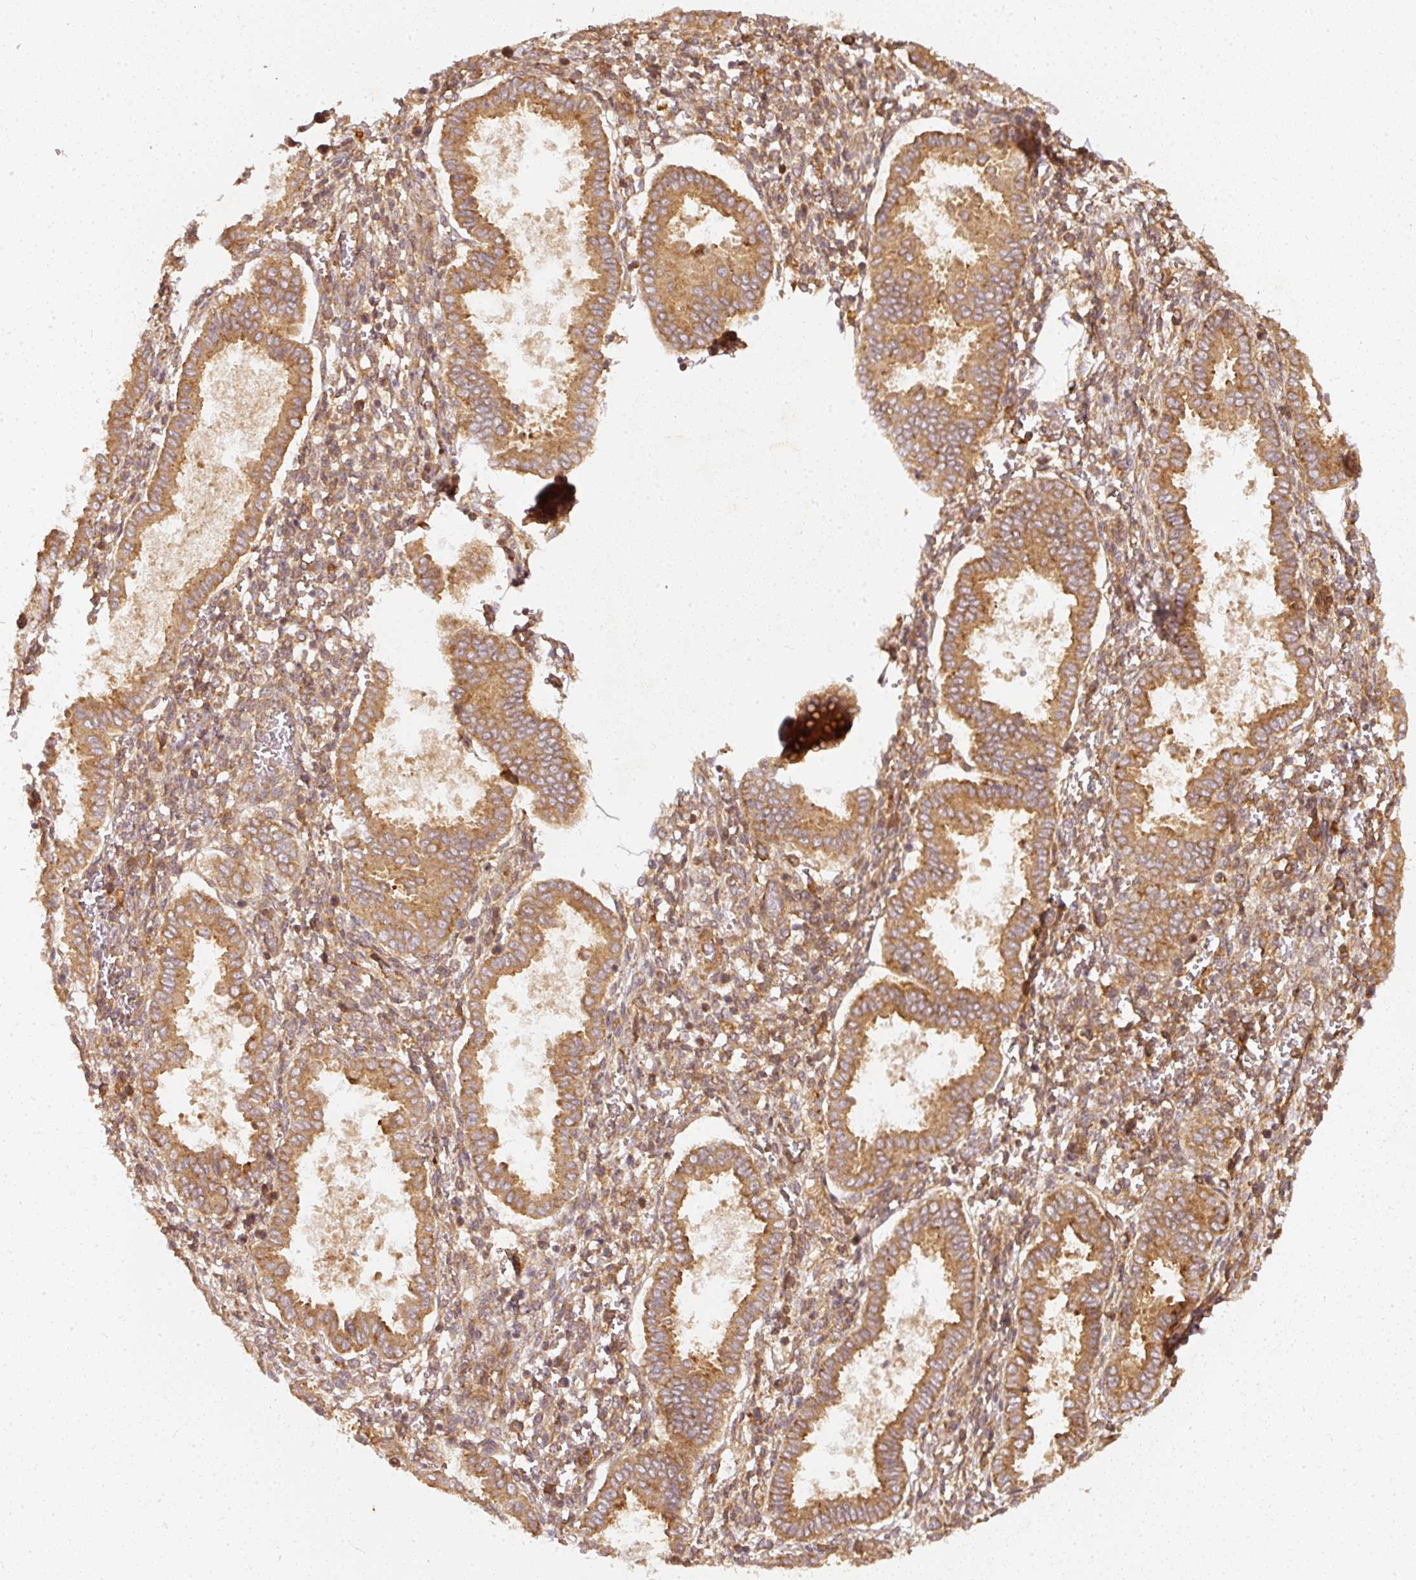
{"staining": {"intensity": "moderate", "quantity": ">75%", "location": "cytoplasmic/membranous,nuclear"}, "tissue": "endometrium", "cell_type": "Cells in endometrial stroma", "image_type": "normal", "snomed": [{"axis": "morphology", "description": "Normal tissue, NOS"}, {"axis": "topography", "description": "Endometrium"}], "caption": "An immunohistochemistry (IHC) micrograph of benign tissue is shown. Protein staining in brown highlights moderate cytoplasmic/membranous,nuclear positivity in endometrium within cells in endometrial stroma.", "gene": "ZNF580", "patient": {"sex": "female", "age": 24}}